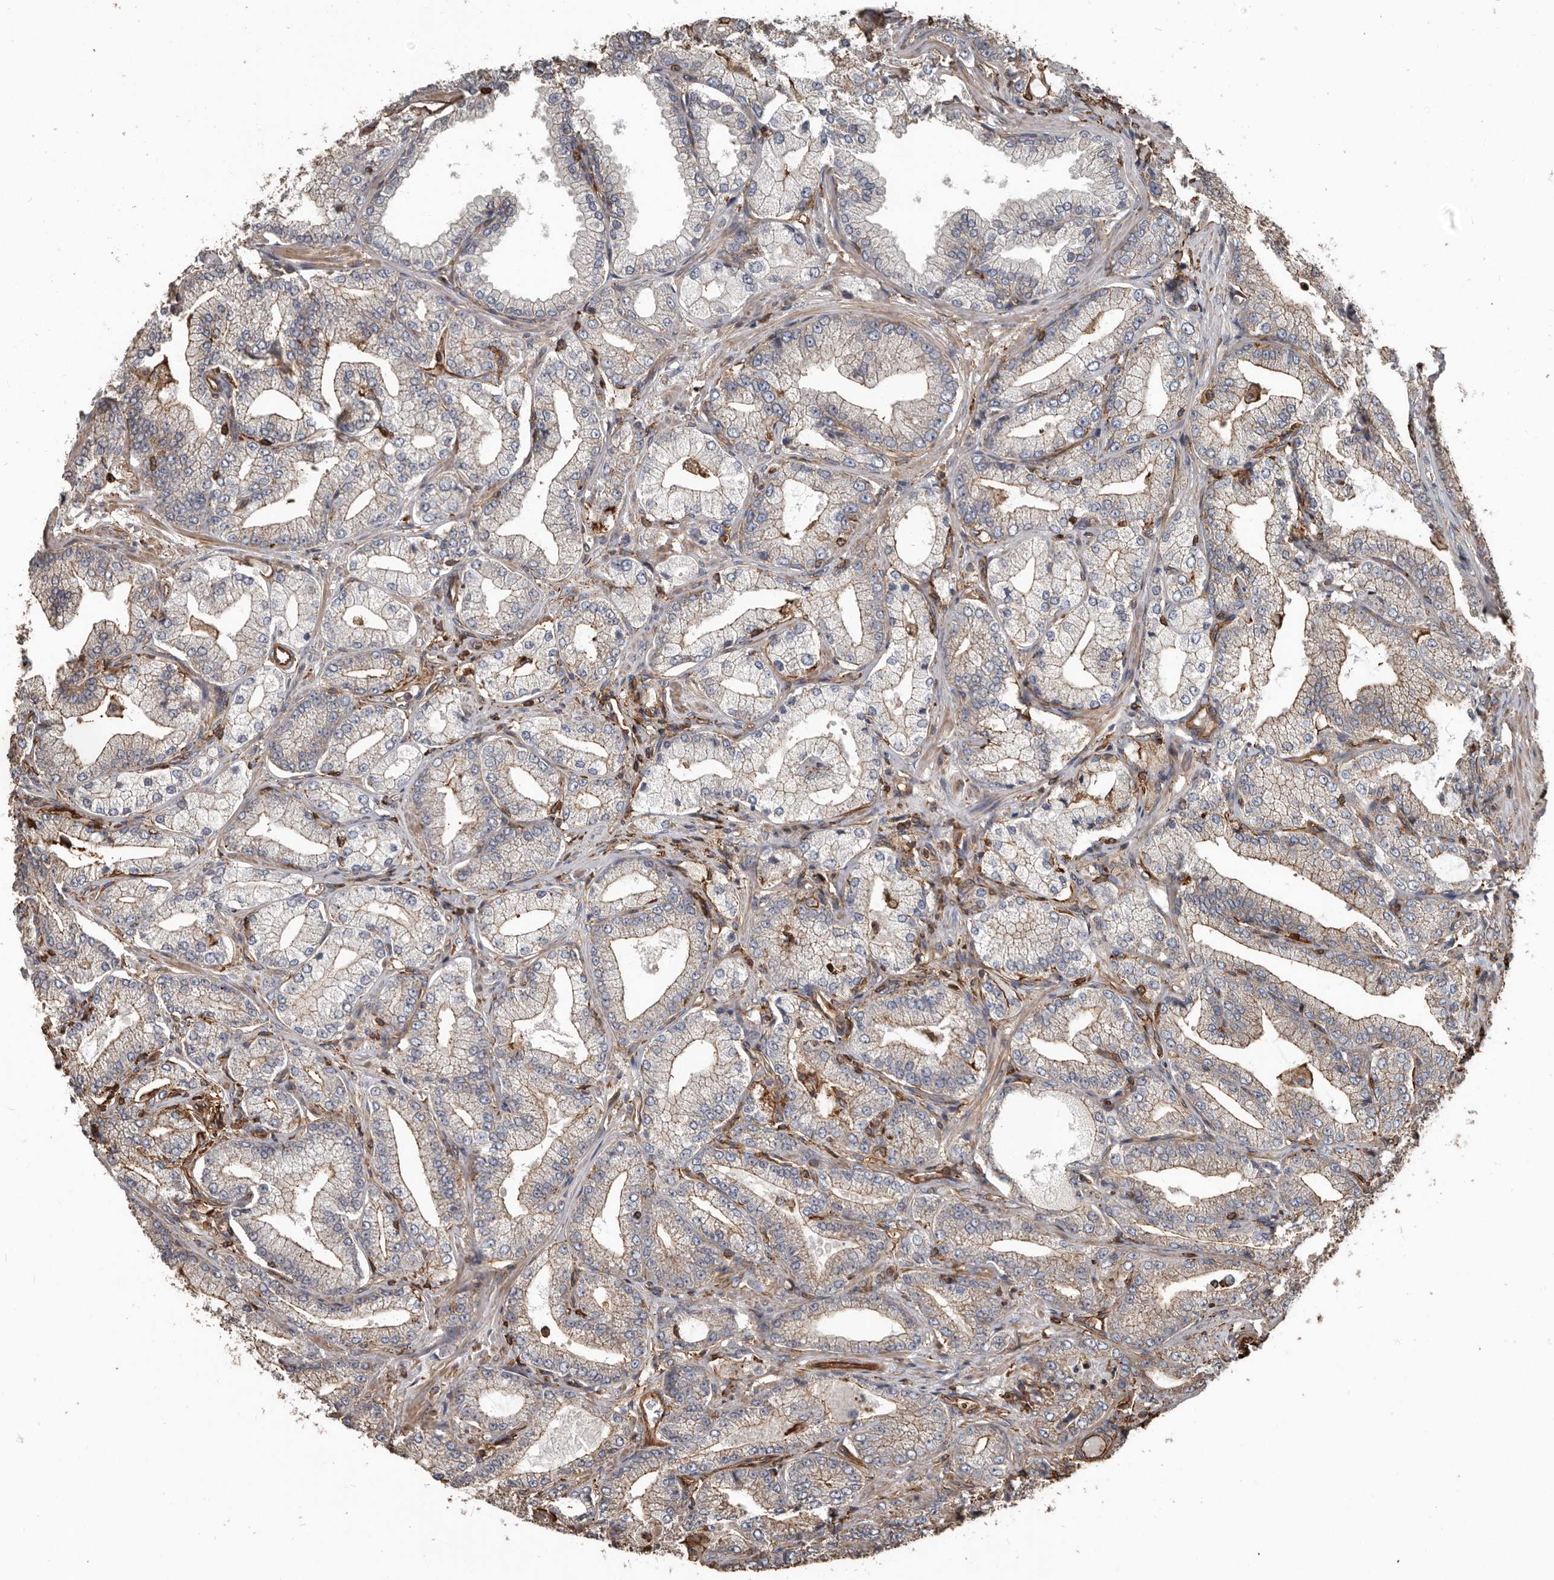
{"staining": {"intensity": "weak", "quantity": "<25%", "location": "cytoplasmic/membranous"}, "tissue": "prostate cancer", "cell_type": "Tumor cells", "image_type": "cancer", "snomed": [{"axis": "morphology", "description": "Adenocarcinoma, Low grade"}, {"axis": "topography", "description": "Prostate"}], "caption": "The image reveals no staining of tumor cells in adenocarcinoma (low-grade) (prostate). (DAB (3,3'-diaminobenzidine) IHC visualized using brightfield microscopy, high magnification).", "gene": "DENND6B", "patient": {"sex": "male", "age": 63}}